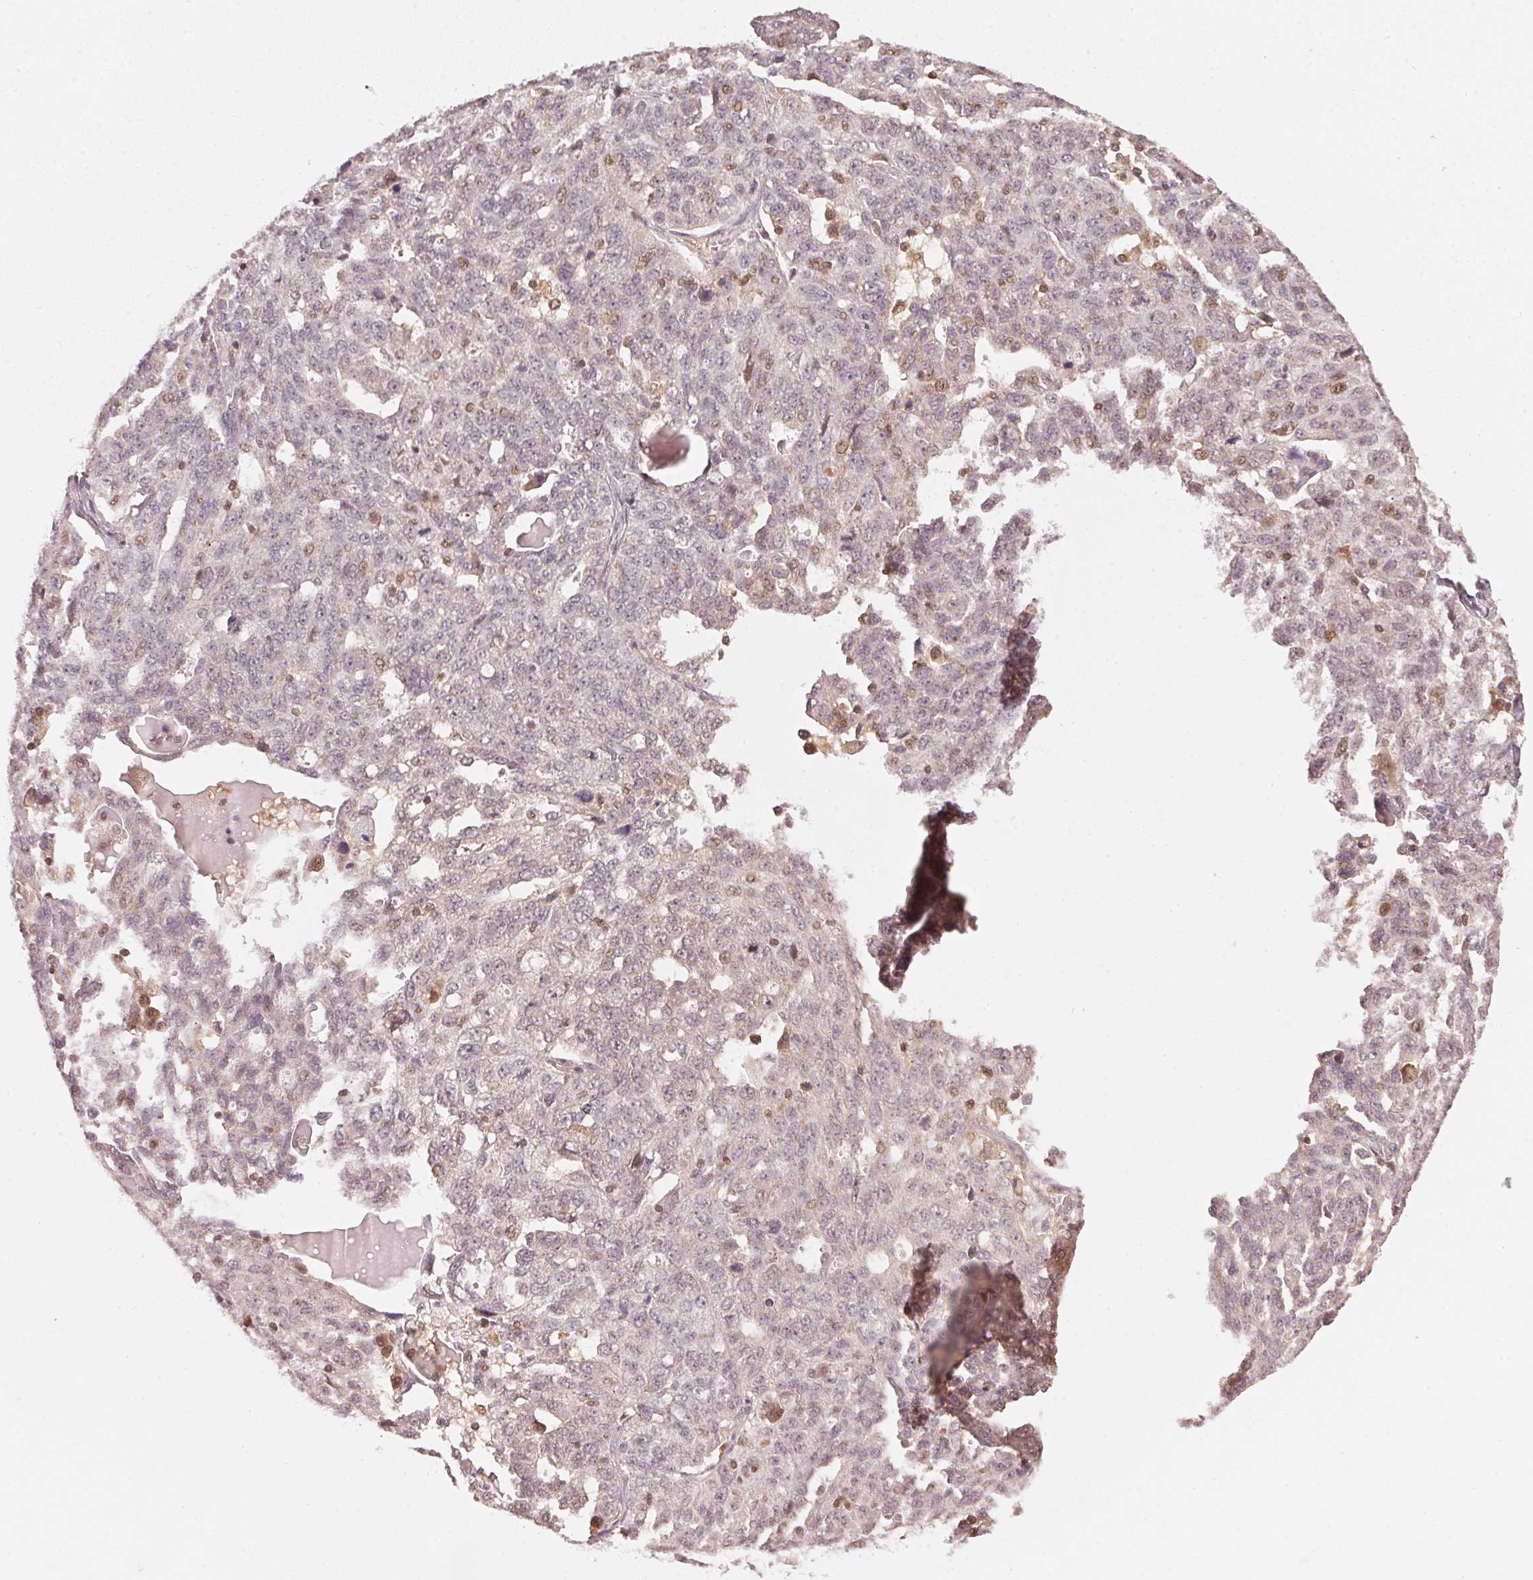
{"staining": {"intensity": "weak", "quantity": "25%-75%", "location": "nuclear"}, "tissue": "ovarian cancer", "cell_type": "Tumor cells", "image_type": "cancer", "snomed": [{"axis": "morphology", "description": "Cystadenocarcinoma, serous, NOS"}, {"axis": "topography", "description": "Ovary"}], "caption": "This is an image of immunohistochemistry staining of ovarian cancer (serous cystadenocarcinoma), which shows weak positivity in the nuclear of tumor cells.", "gene": "UBE2L3", "patient": {"sex": "female", "age": 71}}